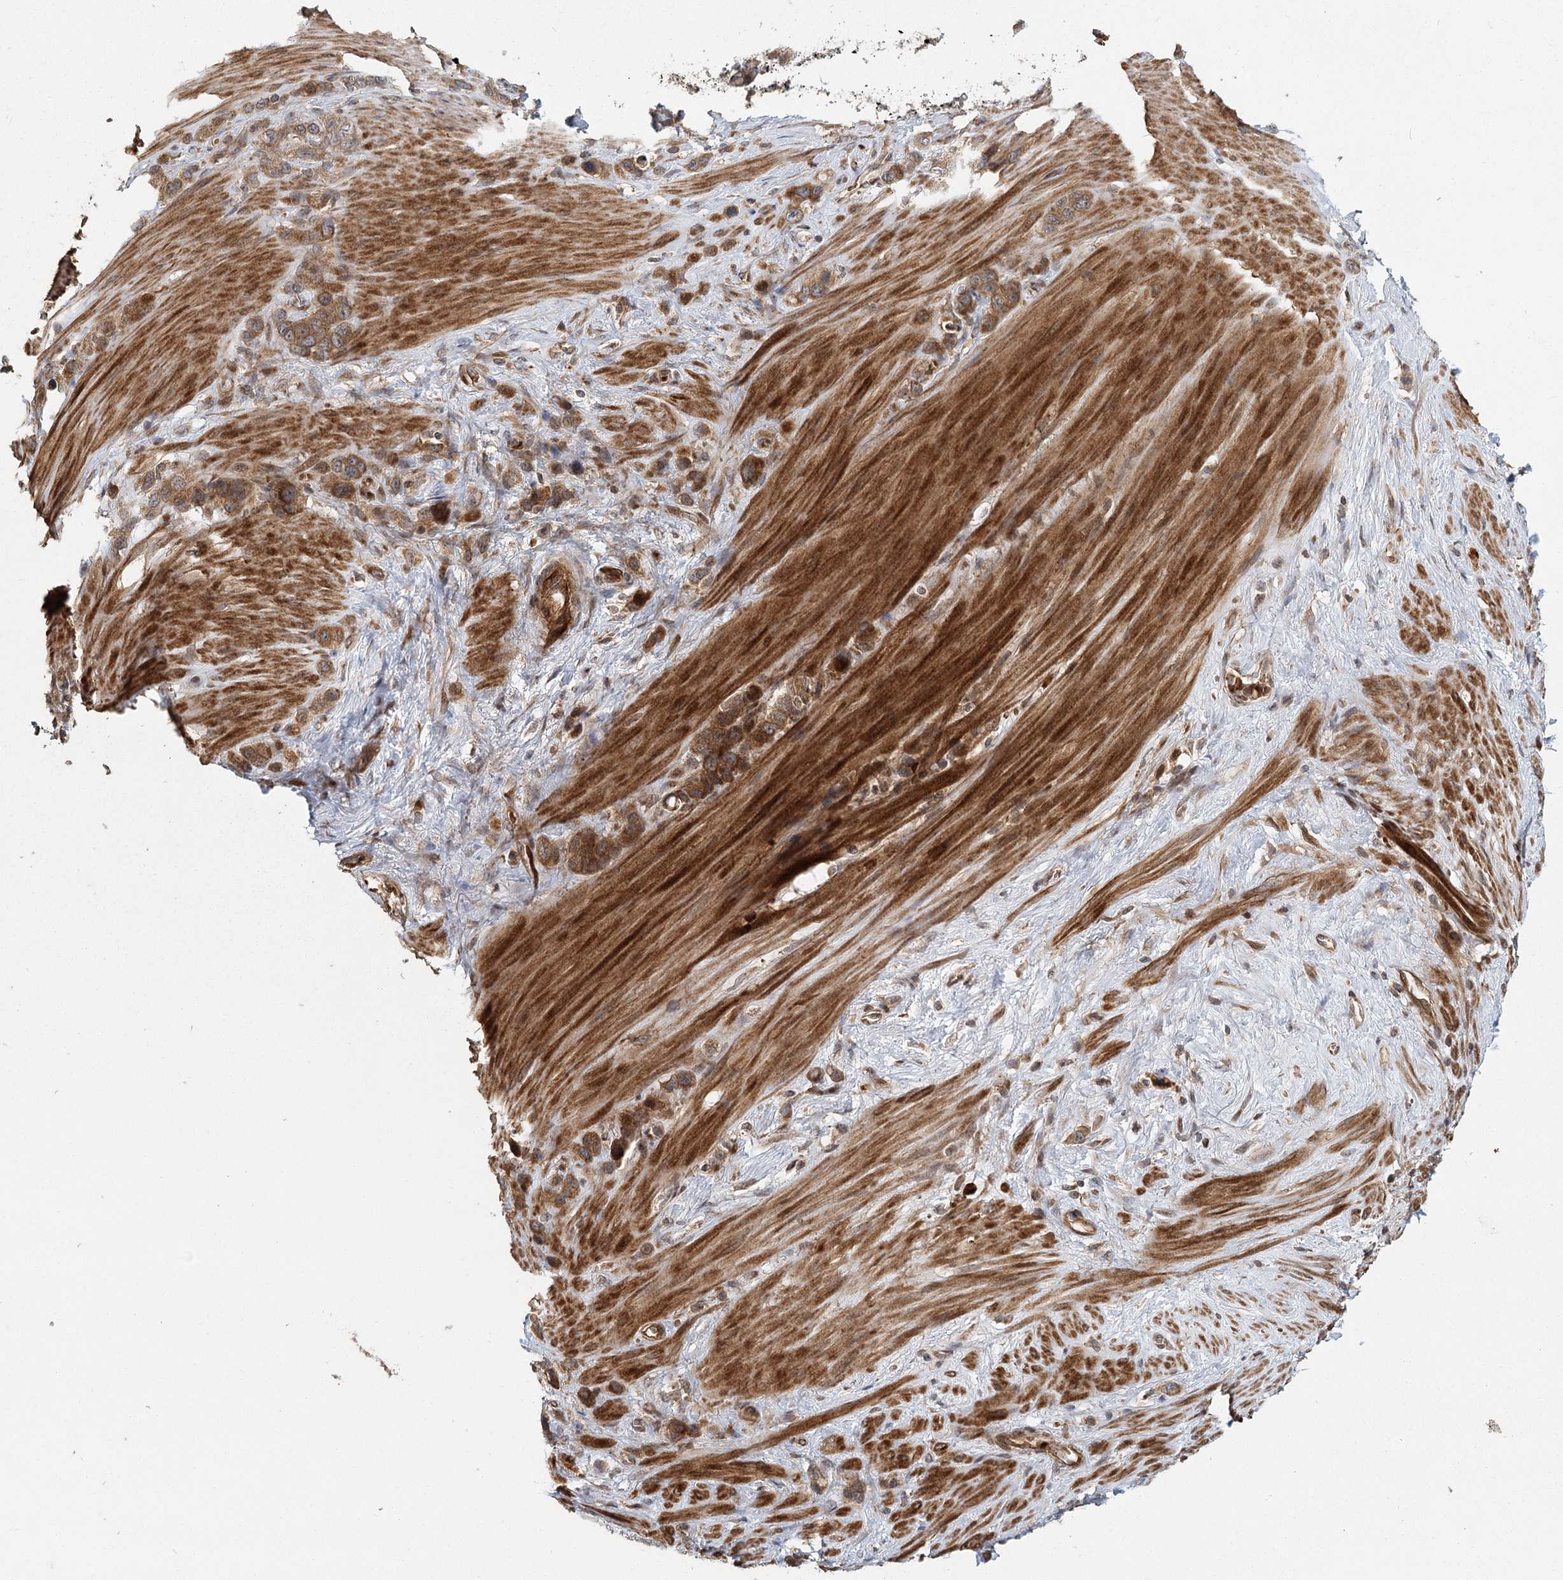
{"staining": {"intensity": "moderate", "quantity": ">75%", "location": "cytoplasmic/membranous"}, "tissue": "stomach cancer", "cell_type": "Tumor cells", "image_type": "cancer", "snomed": [{"axis": "morphology", "description": "Adenocarcinoma, NOS"}, {"axis": "morphology", "description": "Adenocarcinoma, High grade"}, {"axis": "topography", "description": "Stomach, upper"}, {"axis": "topography", "description": "Stomach, lower"}], "caption": "Moderate cytoplasmic/membranous staining for a protein is seen in about >75% of tumor cells of stomach high-grade adenocarcinoma using IHC.", "gene": "RAPGEF6", "patient": {"sex": "female", "age": 65}}